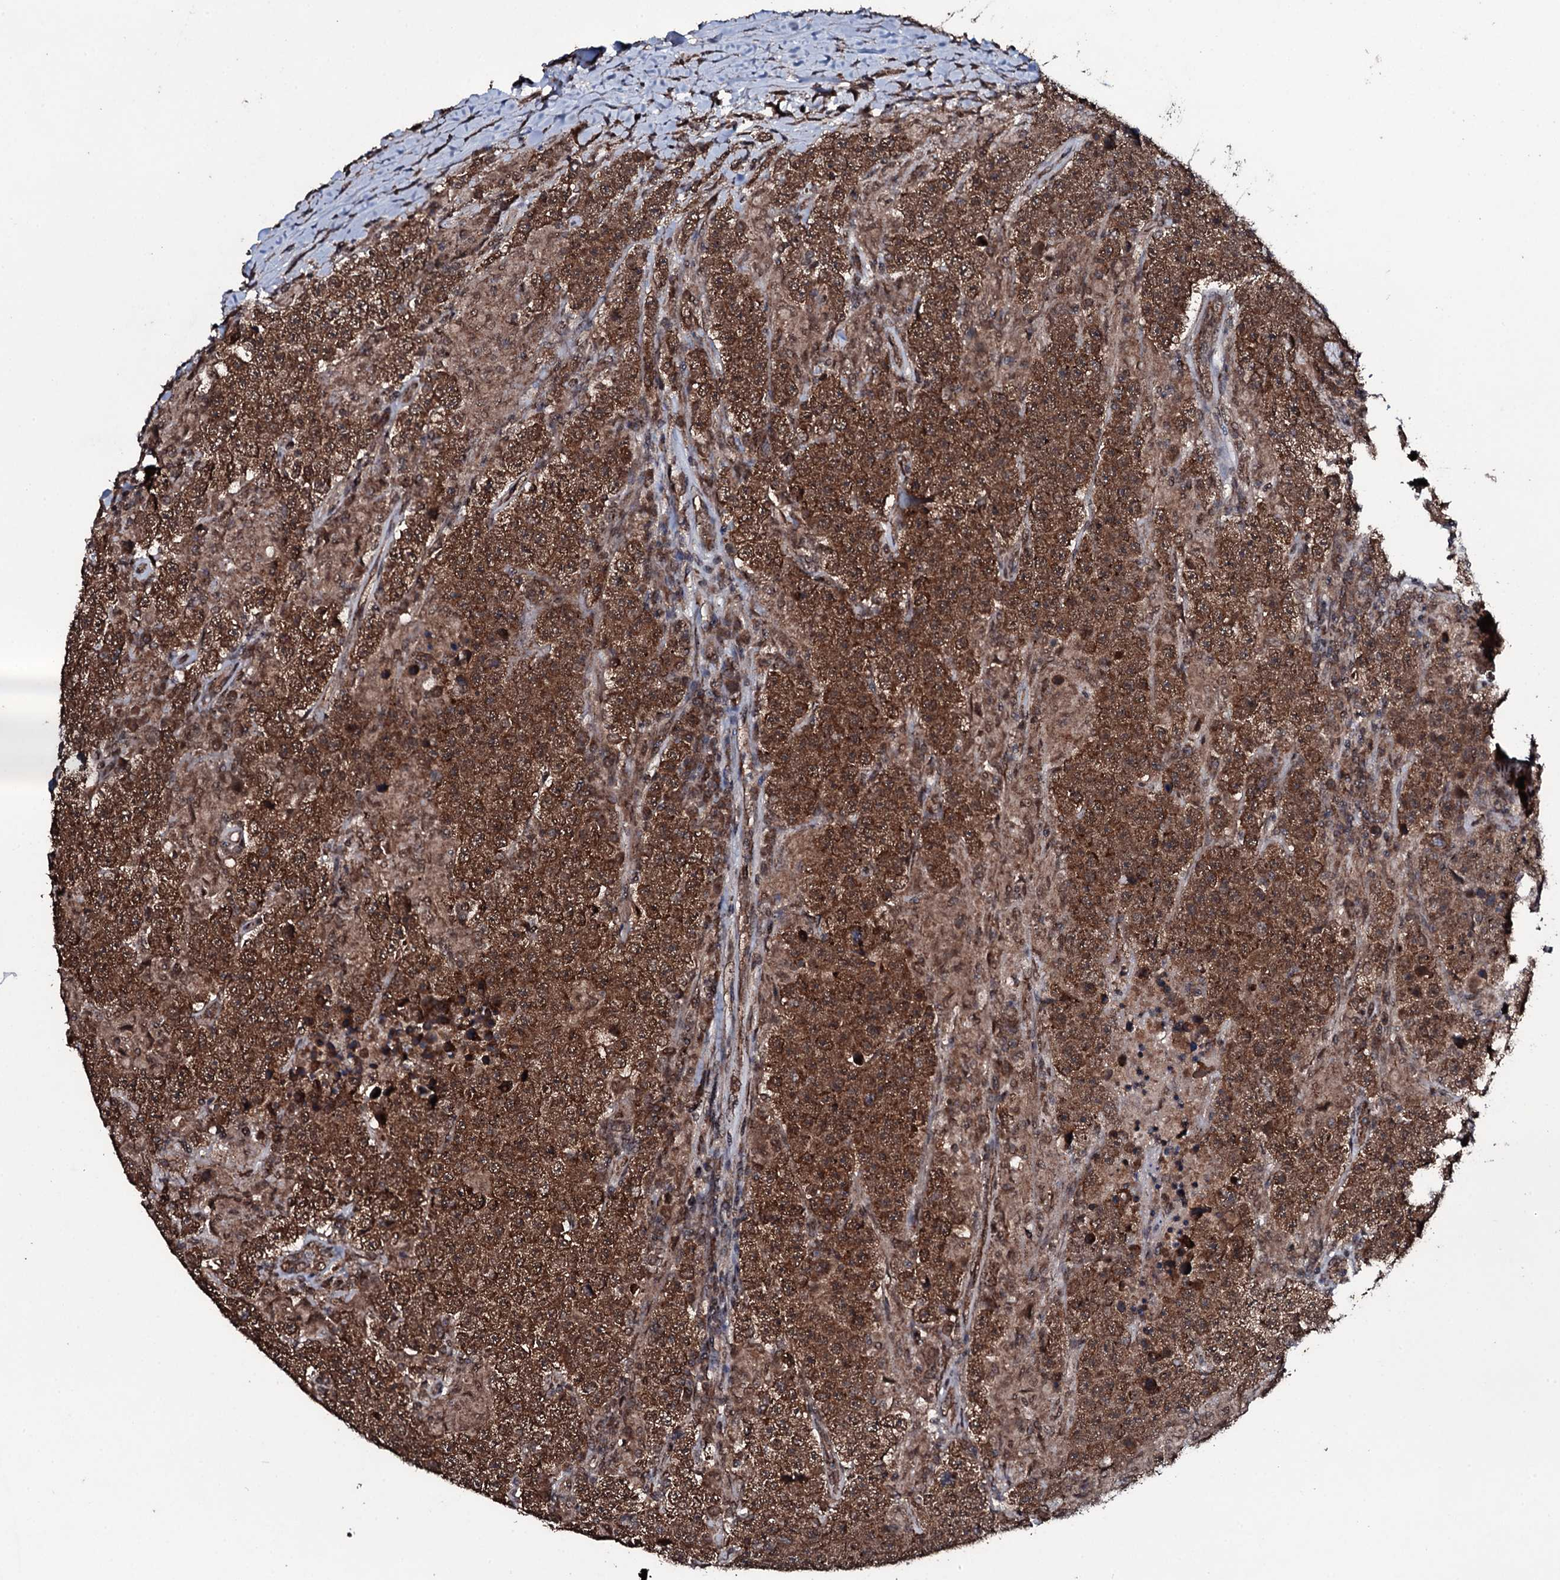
{"staining": {"intensity": "strong", "quantity": ">75%", "location": "cytoplasmic/membranous"}, "tissue": "testis cancer", "cell_type": "Tumor cells", "image_type": "cancer", "snomed": [{"axis": "morphology", "description": "Normal tissue, NOS"}, {"axis": "morphology", "description": "Urothelial carcinoma, High grade"}, {"axis": "morphology", "description": "Seminoma, NOS"}, {"axis": "morphology", "description": "Carcinoma, Embryonal, NOS"}, {"axis": "topography", "description": "Urinary bladder"}, {"axis": "topography", "description": "Testis"}], "caption": "Testis cancer stained with IHC shows strong cytoplasmic/membranous positivity in approximately >75% of tumor cells.", "gene": "MRPS31", "patient": {"sex": "male", "age": 41}}